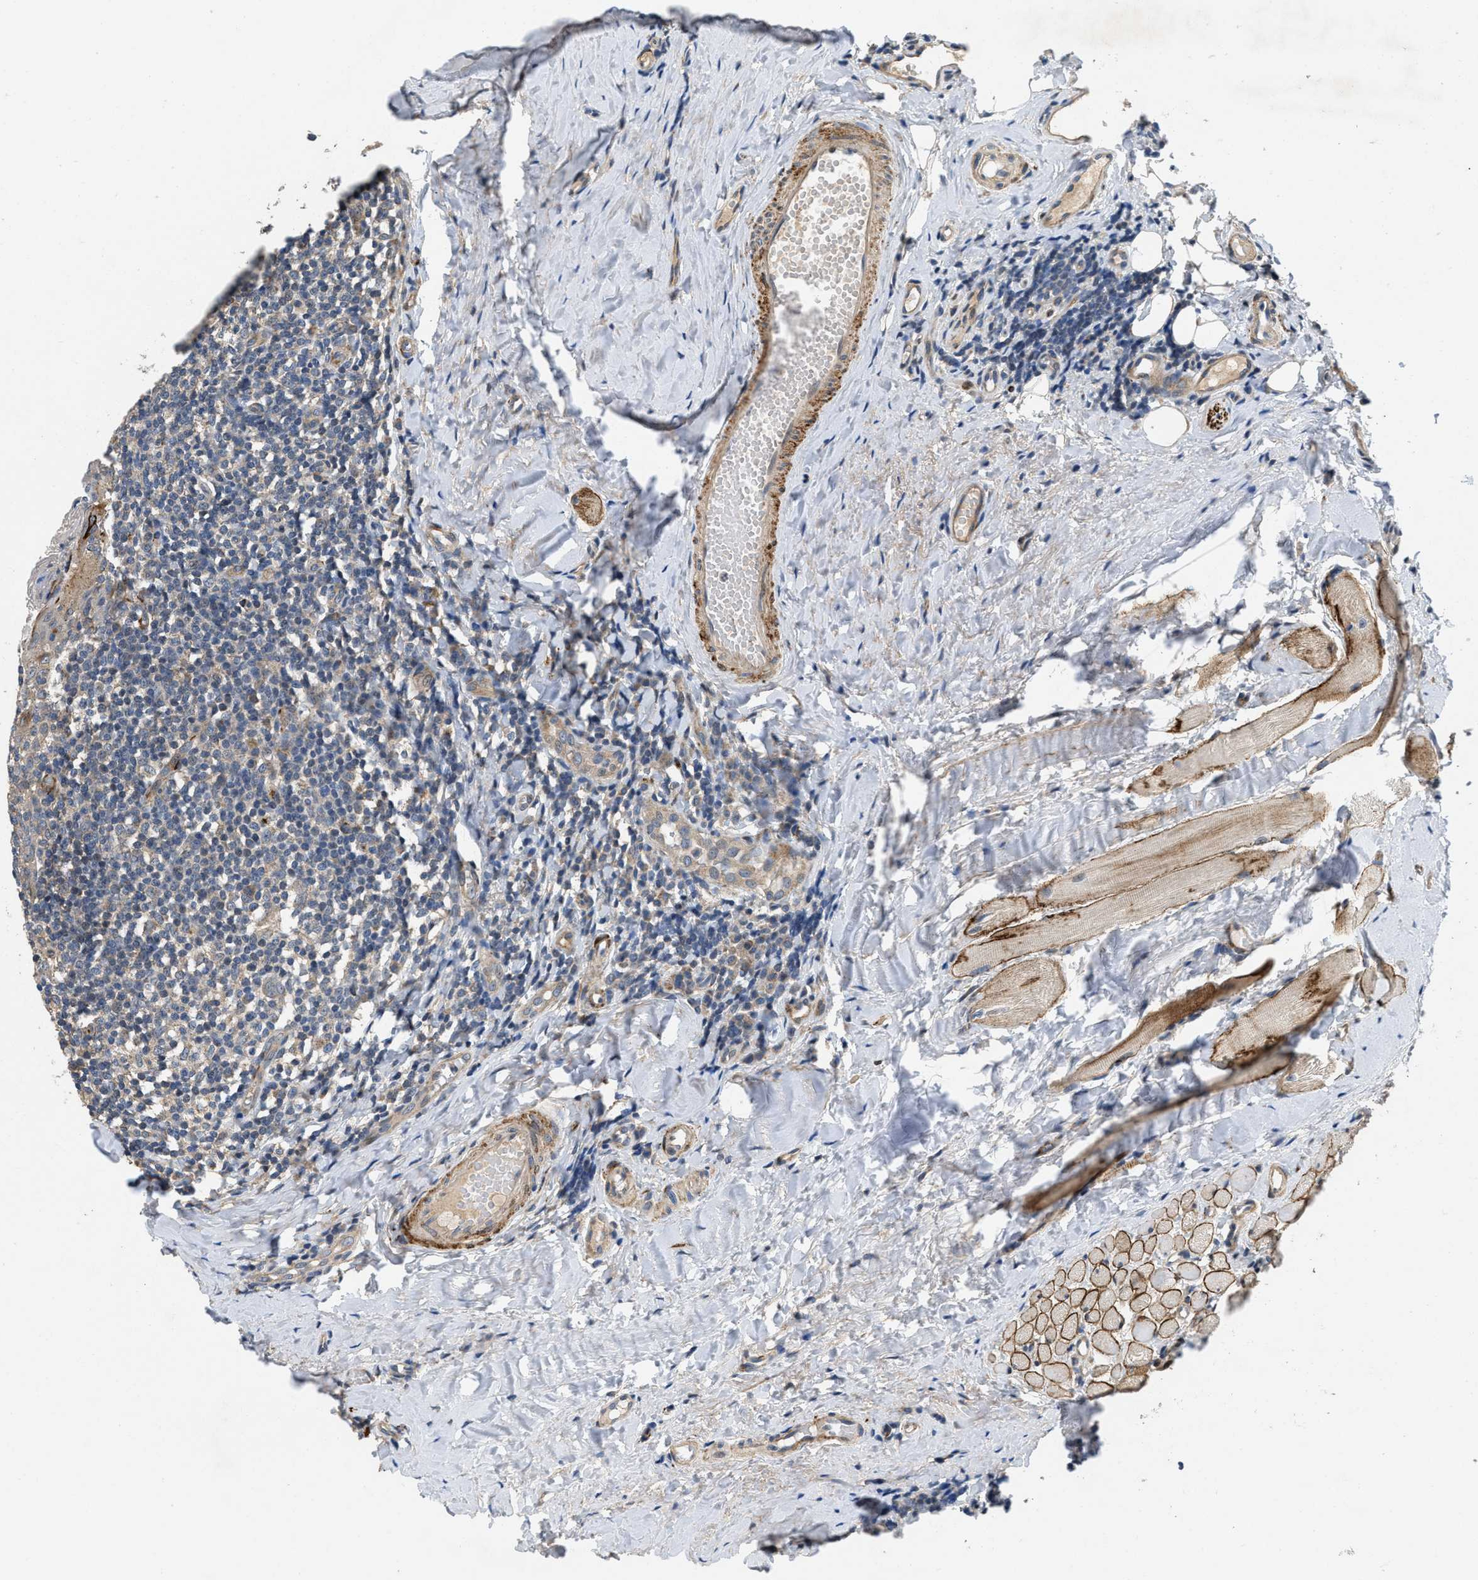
{"staining": {"intensity": "moderate", "quantity": "25%-75%", "location": "cytoplasmic/membranous"}, "tissue": "tonsil", "cell_type": "Germinal center cells", "image_type": "normal", "snomed": [{"axis": "morphology", "description": "Normal tissue, NOS"}, {"axis": "topography", "description": "Tonsil"}], "caption": "Tonsil stained with a protein marker shows moderate staining in germinal center cells.", "gene": "ZNF599", "patient": {"sex": "female", "age": 19}}